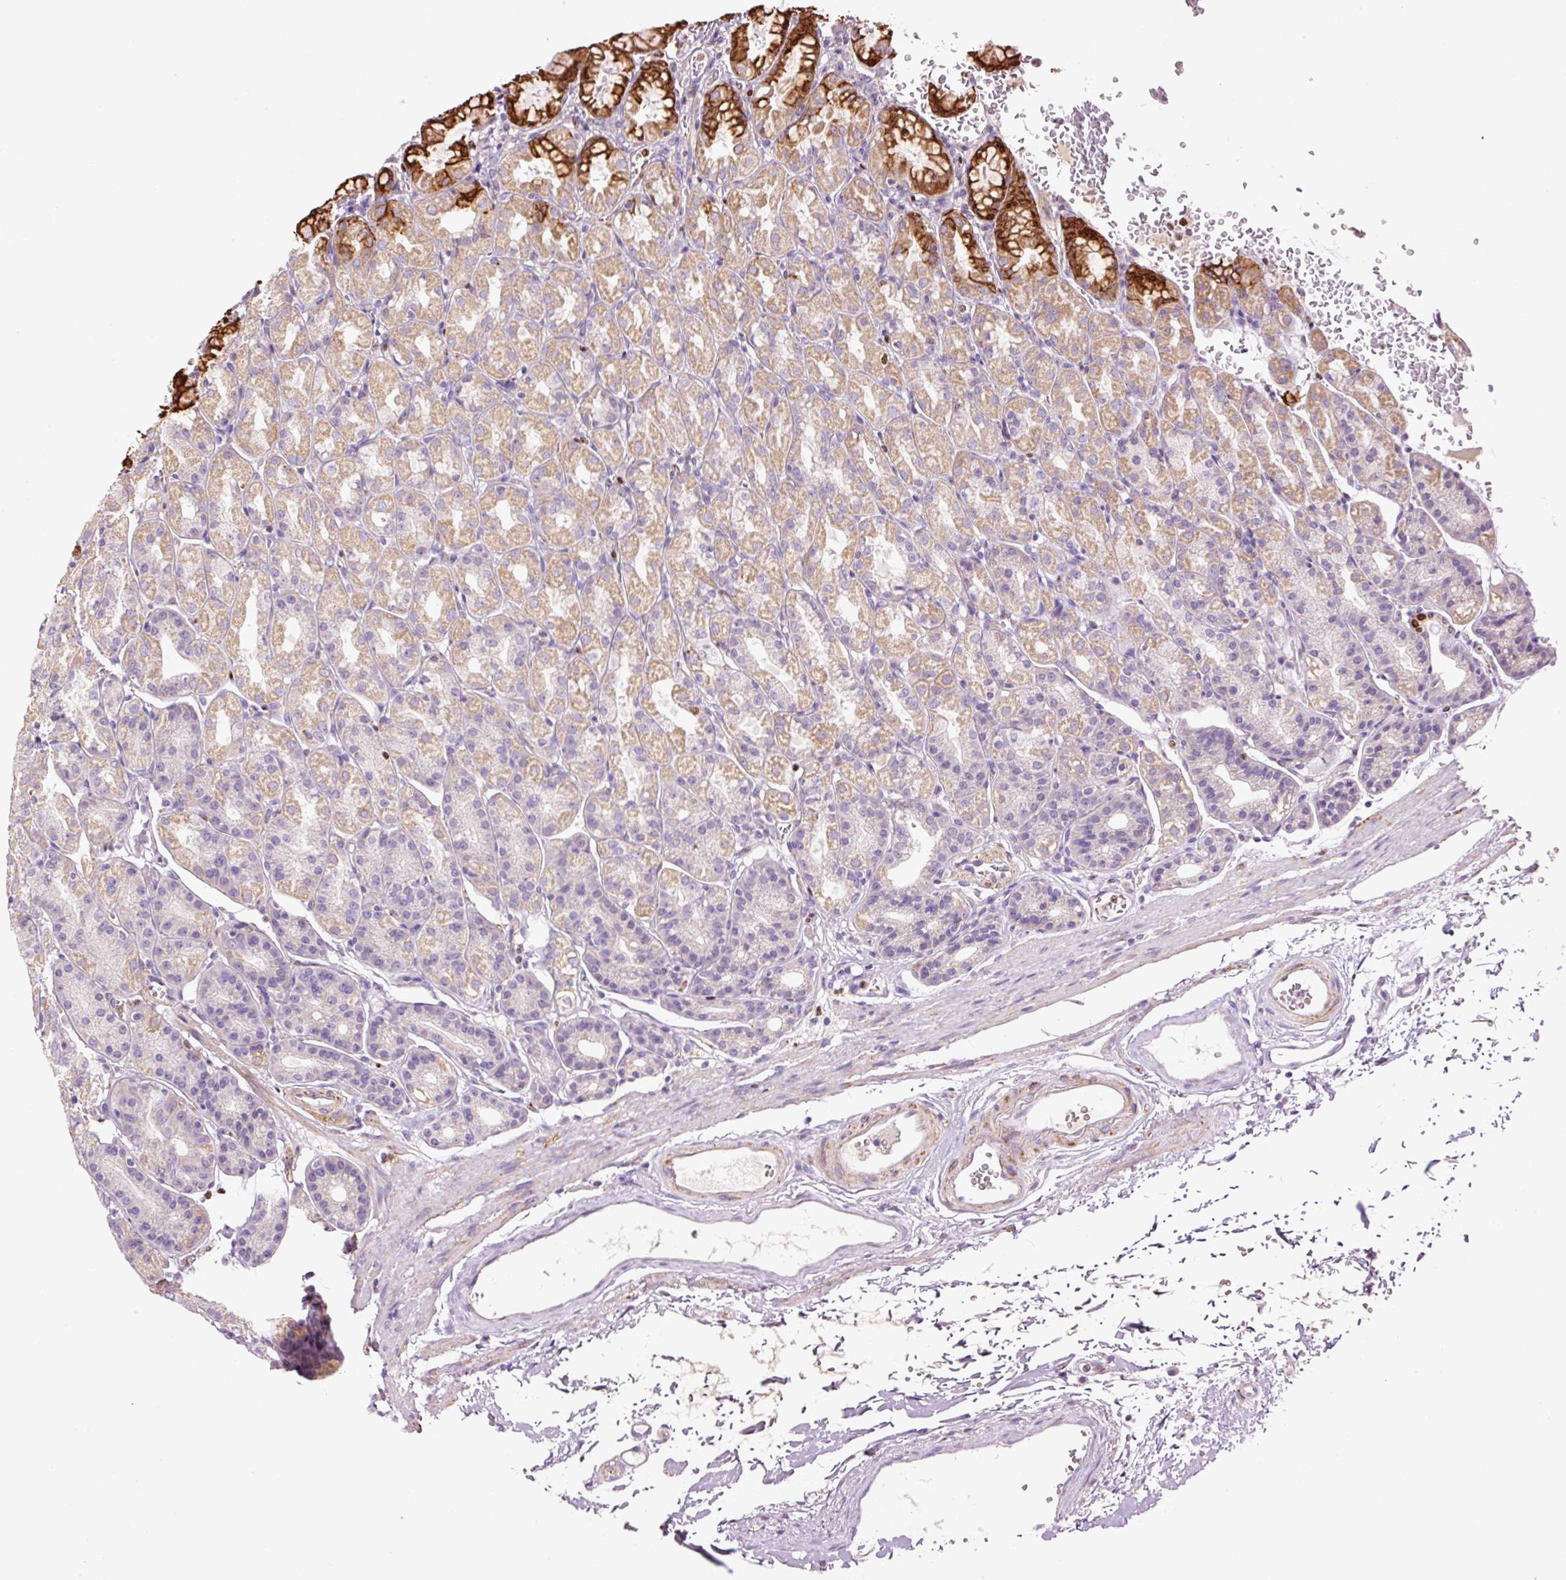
{"staining": {"intensity": "strong", "quantity": "25%-75%", "location": "cytoplasmic/membranous,nuclear"}, "tissue": "stomach", "cell_type": "Glandular cells", "image_type": "normal", "snomed": [{"axis": "morphology", "description": "Normal tissue, NOS"}, {"axis": "topography", "description": "Stomach, upper"}], "caption": "A photomicrograph of stomach stained for a protein shows strong cytoplasmic/membranous,nuclear brown staining in glandular cells.", "gene": "TMEM8B", "patient": {"sex": "female", "age": 81}}